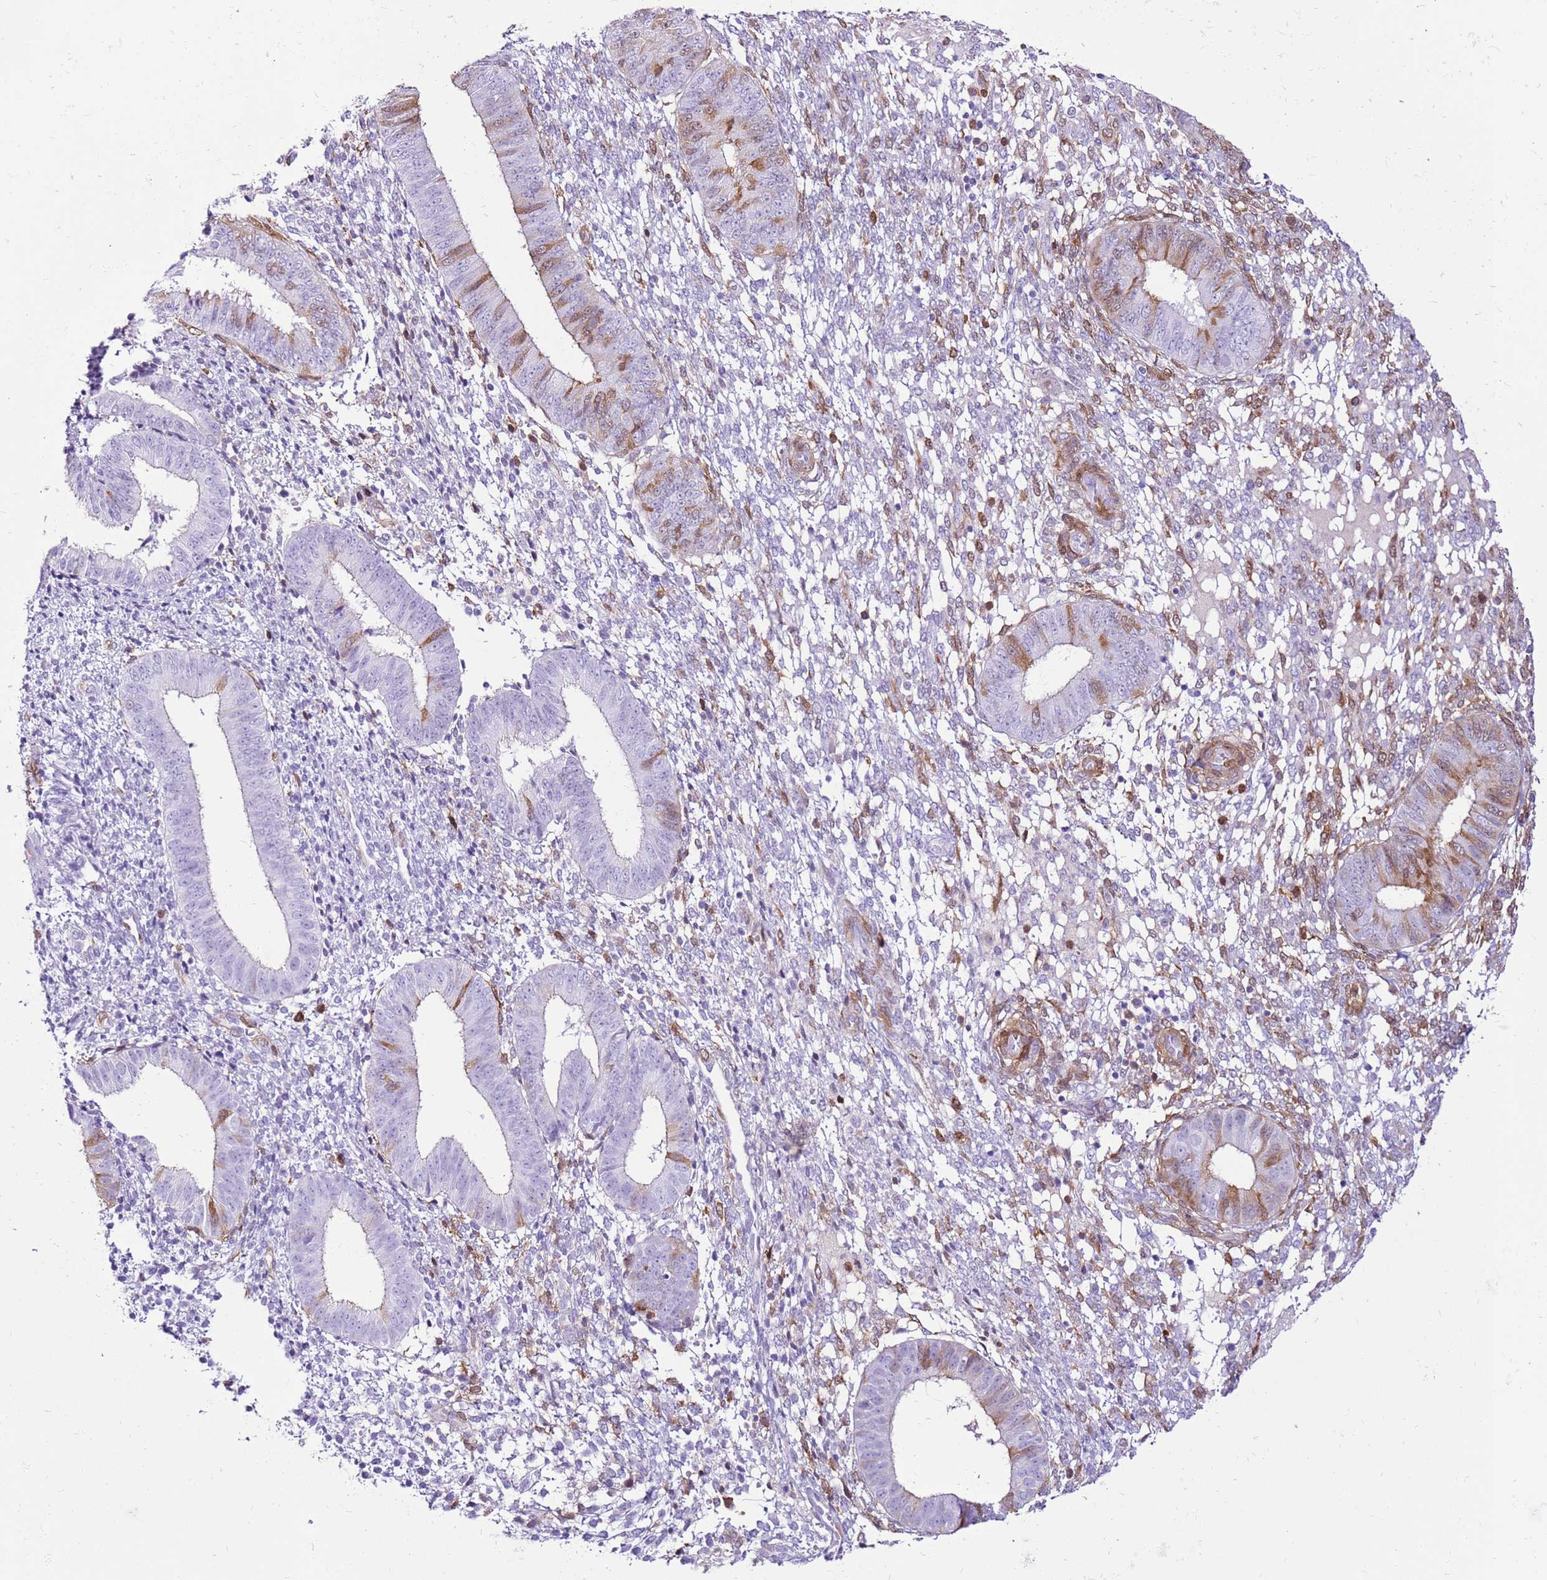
{"staining": {"intensity": "negative", "quantity": "none", "location": "none"}, "tissue": "endometrium", "cell_type": "Cells in endometrial stroma", "image_type": "normal", "snomed": [{"axis": "morphology", "description": "Normal tissue, NOS"}, {"axis": "topography", "description": "Endometrium"}], "caption": "Immunohistochemistry of normal endometrium demonstrates no expression in cells in endometrial stroma.", "gene": "SPC25", "patient": {"sex": "female", "age": 49}}